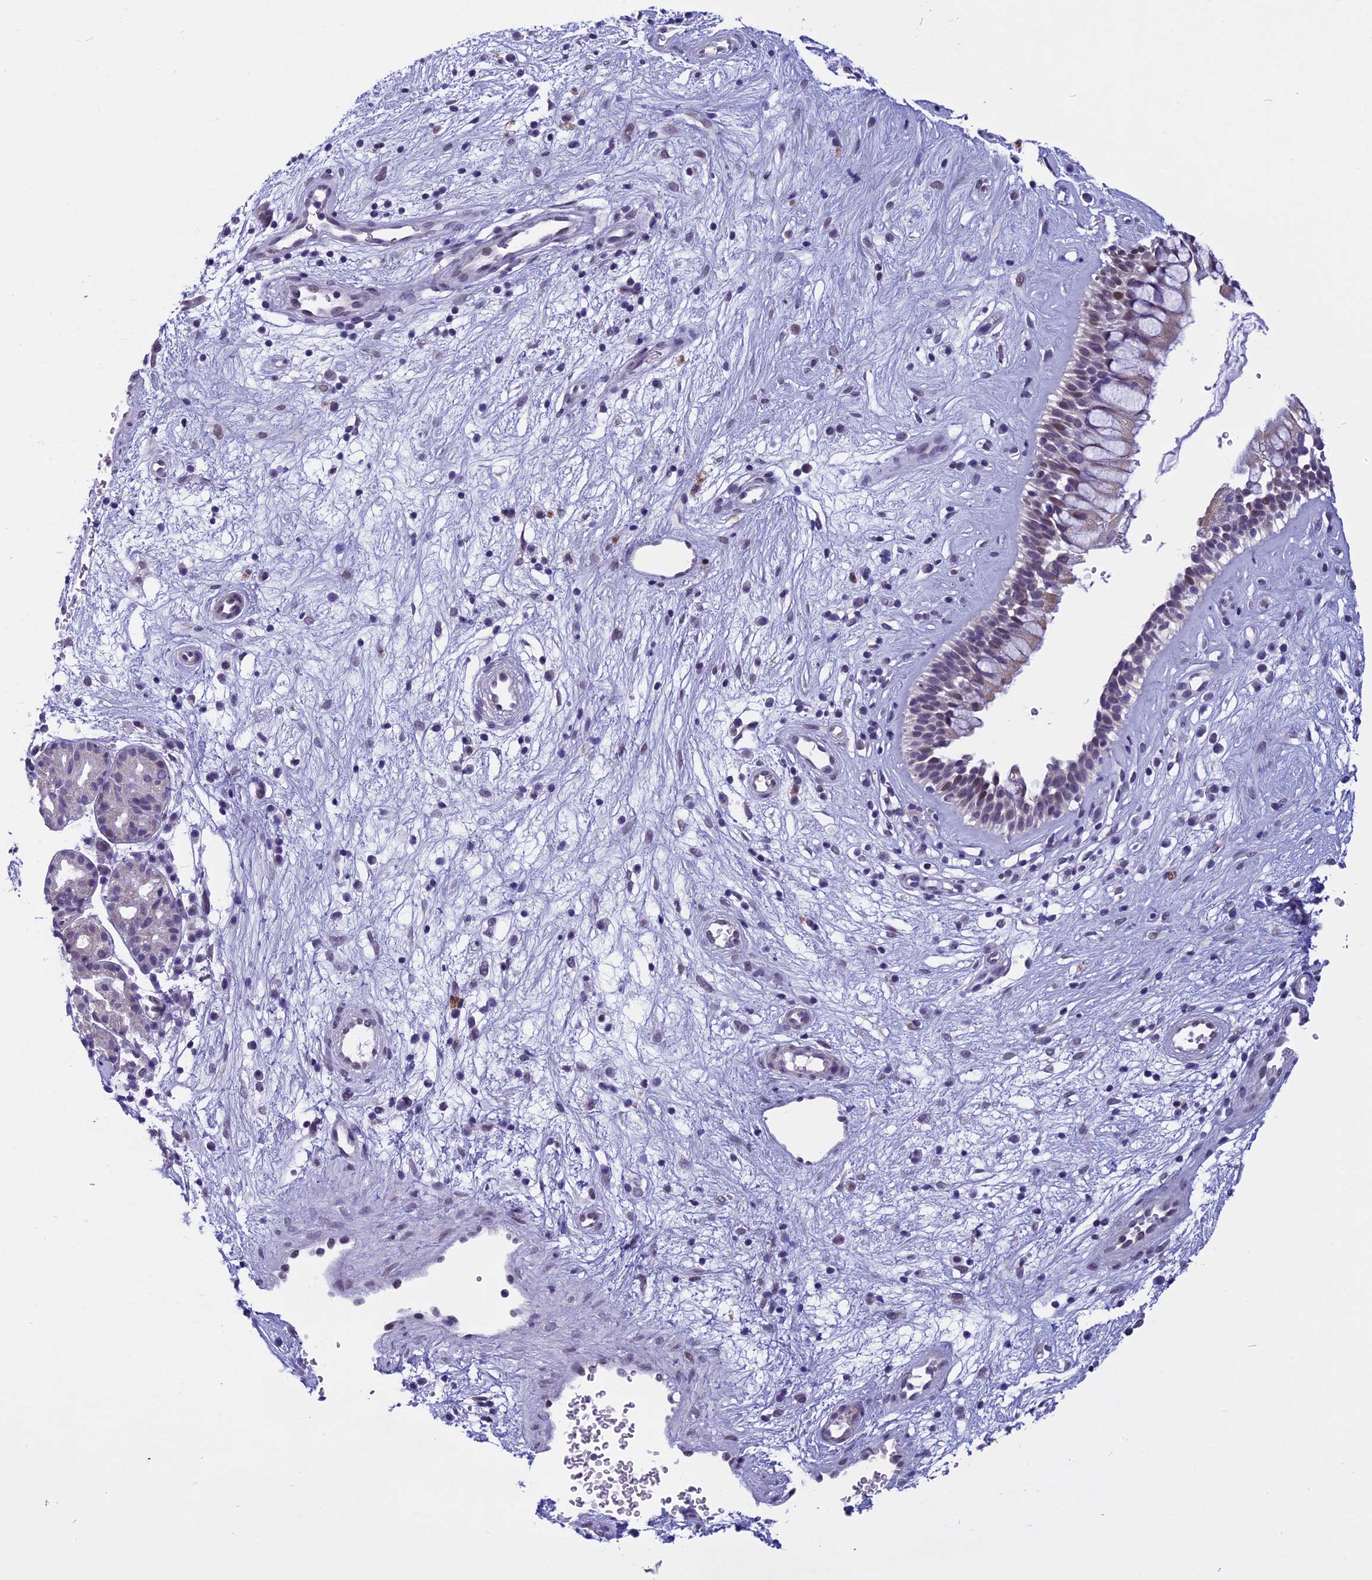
{"staining": {"intensity": "weak", "quantity": "<25%", "location": "cytoplasmic/membranous"}, "tissue": "nasopharynx", "cell_type": "Respiratory epithelial cells", "image_type": "normal", "snomed": [{"axis": "morphology", "description": "Normal tissue, NOS"}, {"axis": "topography", "description": "Nasopharynx"}], "caption": "This is a photomicrograph of IHC staining of unremarkable nasopharynx, which shows no positivity in respiratory epithelial cells.", "gene": "ZNF317", "patient": {"sex": "male", "age": 32}}